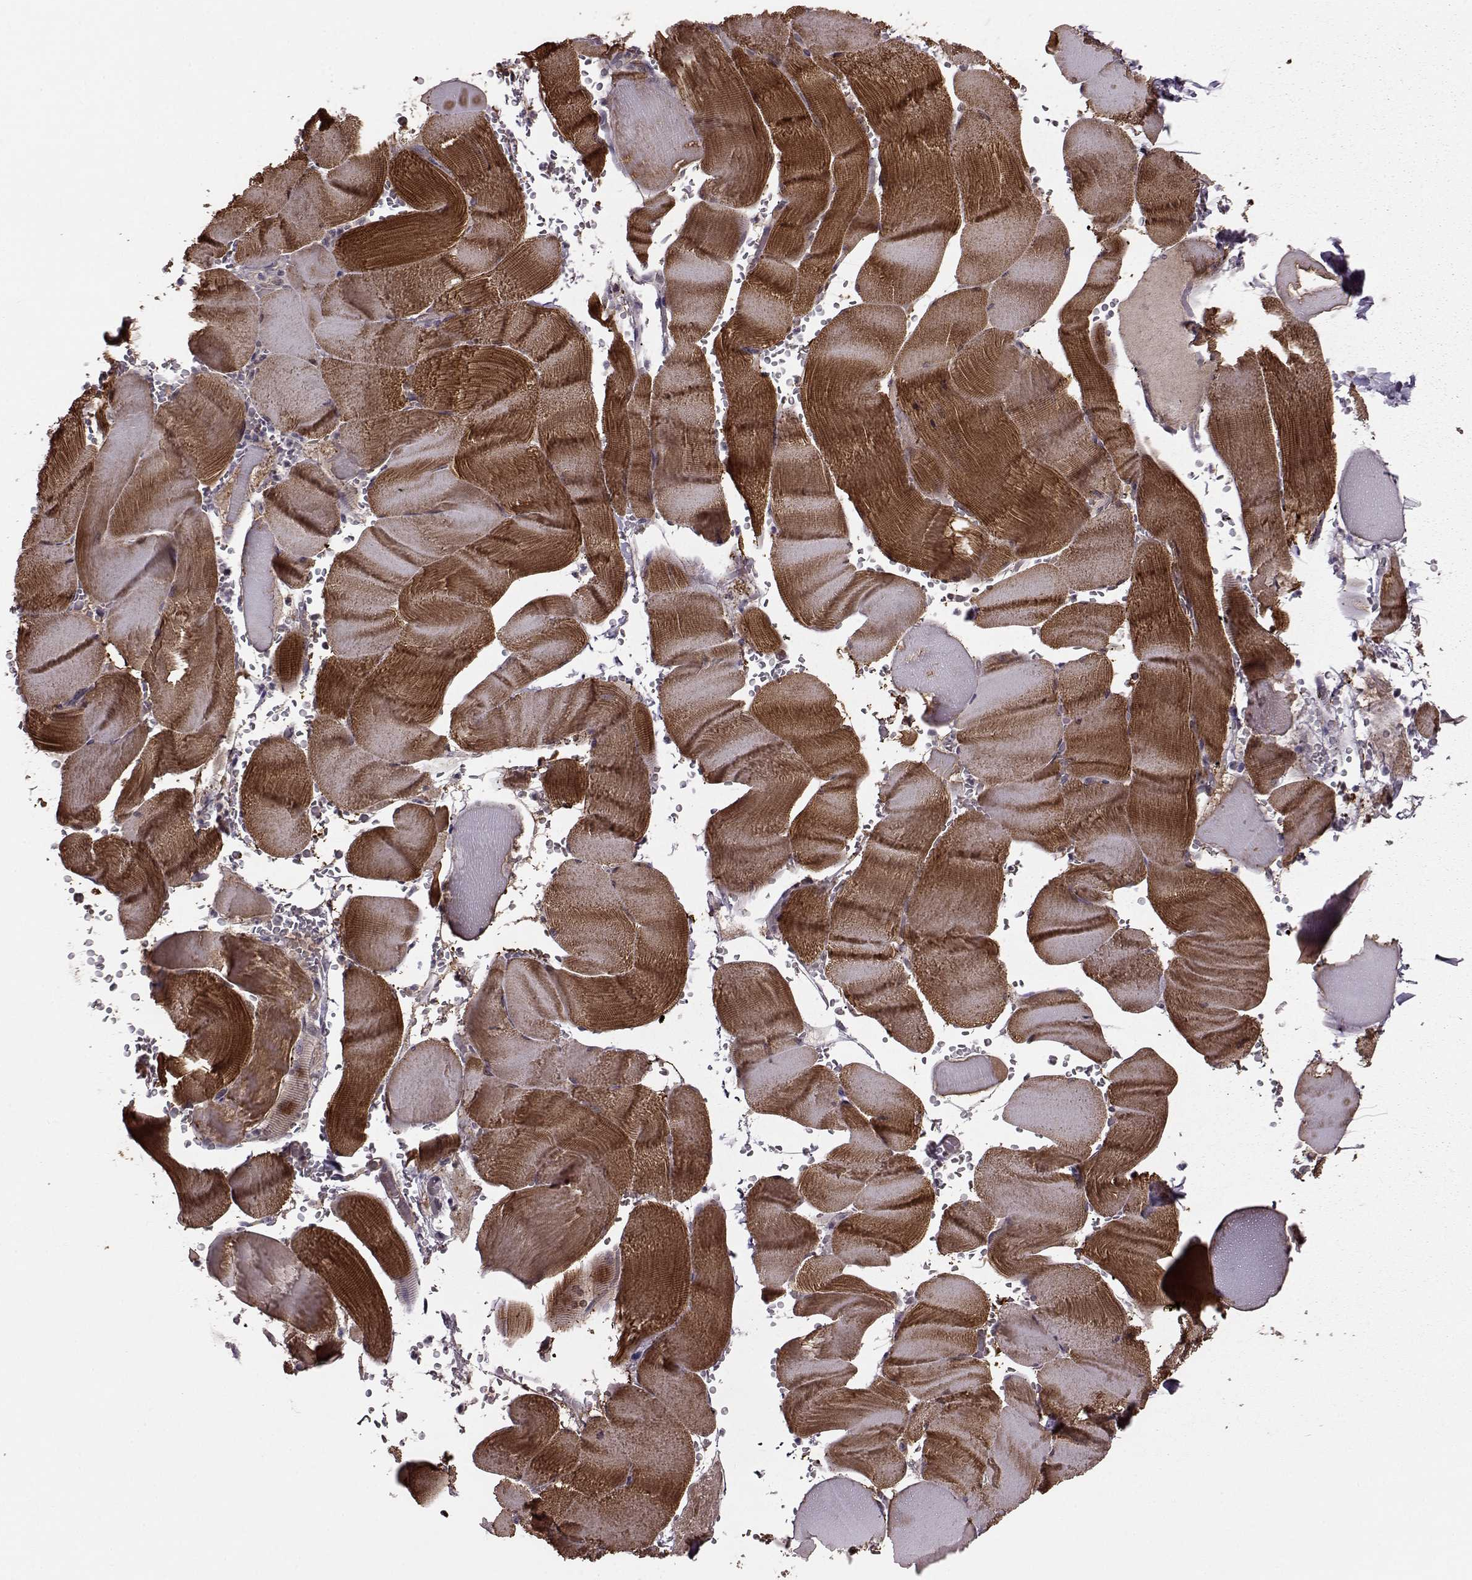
{"staining": {"intensity": "strong", "quantity": ">75%", "location": "cytoplasmic/membranous"}, "tissue": "skeletal muscle", "cell_type": "Myocytes", "image_type": "normal", "snomed": [{"axis": "morphology", "description": "Normal tissue, NOS"}, {"axis": "topography", "description": "Skeletal muscle"}], "caption": "The histopathology image displays a brown stain indicating the presence of a protein in the cytoplasmic/membranous of myocytes in skeletal muscle.", "gene": "FNIP2", "patient": {"sex": "male", "age": 56}}